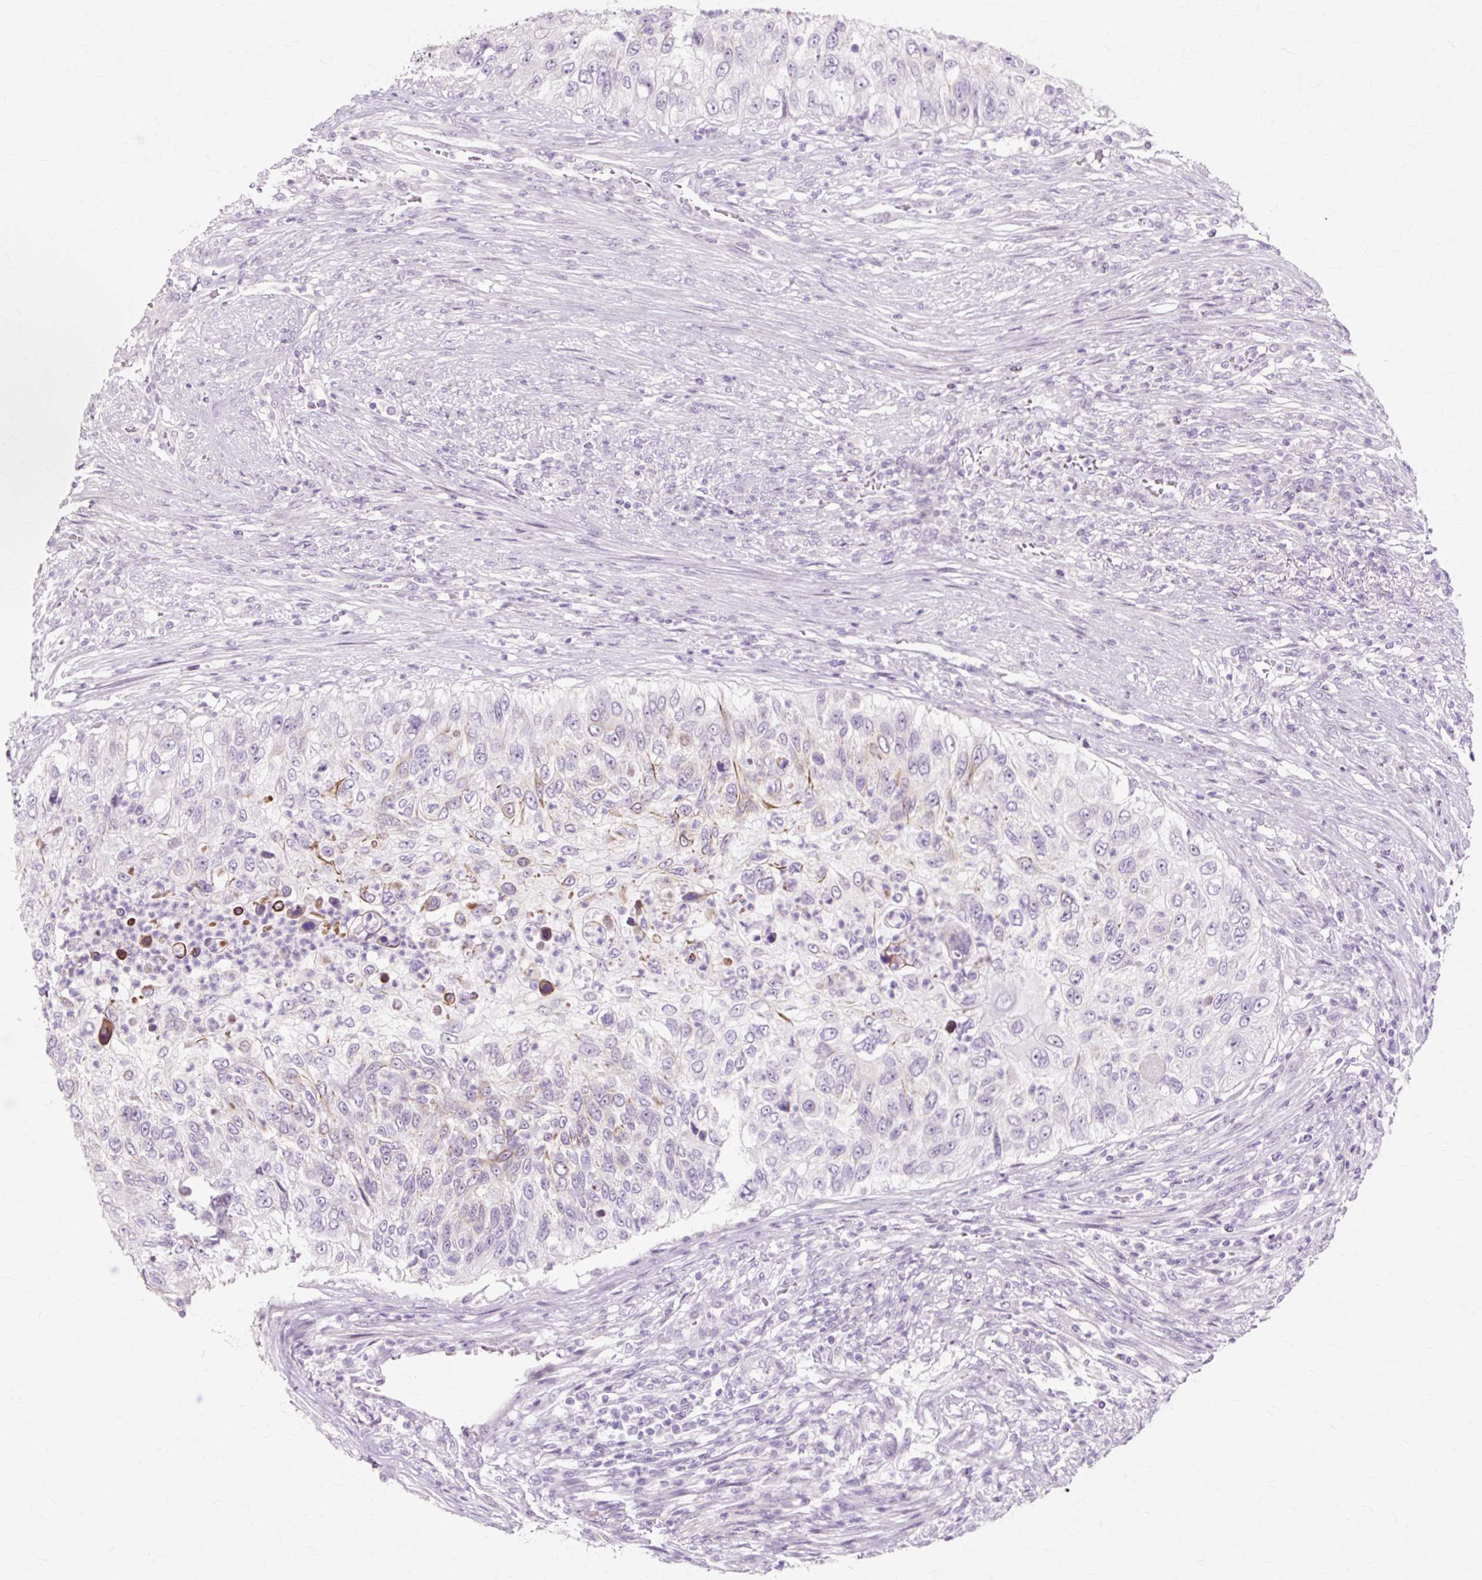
{"staining": {"intensity": "moderate", "quantity": "<25%", "location": "cytoplasmic/membranous"}, "tissue": "urothelial cancer", "cell_type": "Tumor cells", "image_type": "cancer", "snomed": [{"axis": "morphology", "description": "Urothelial carcinoma, High grade"}, {"axis": "topography", "description": "Urinary bladder"}], "caption": "IHC (DAB) staining of human urothelial cancer reveals moderate cytoplasmic/membranous protein staining in approximately <25% of tumor cells.", "gene": "IRX2", "patient": {"sex": "female", "age": 60}}